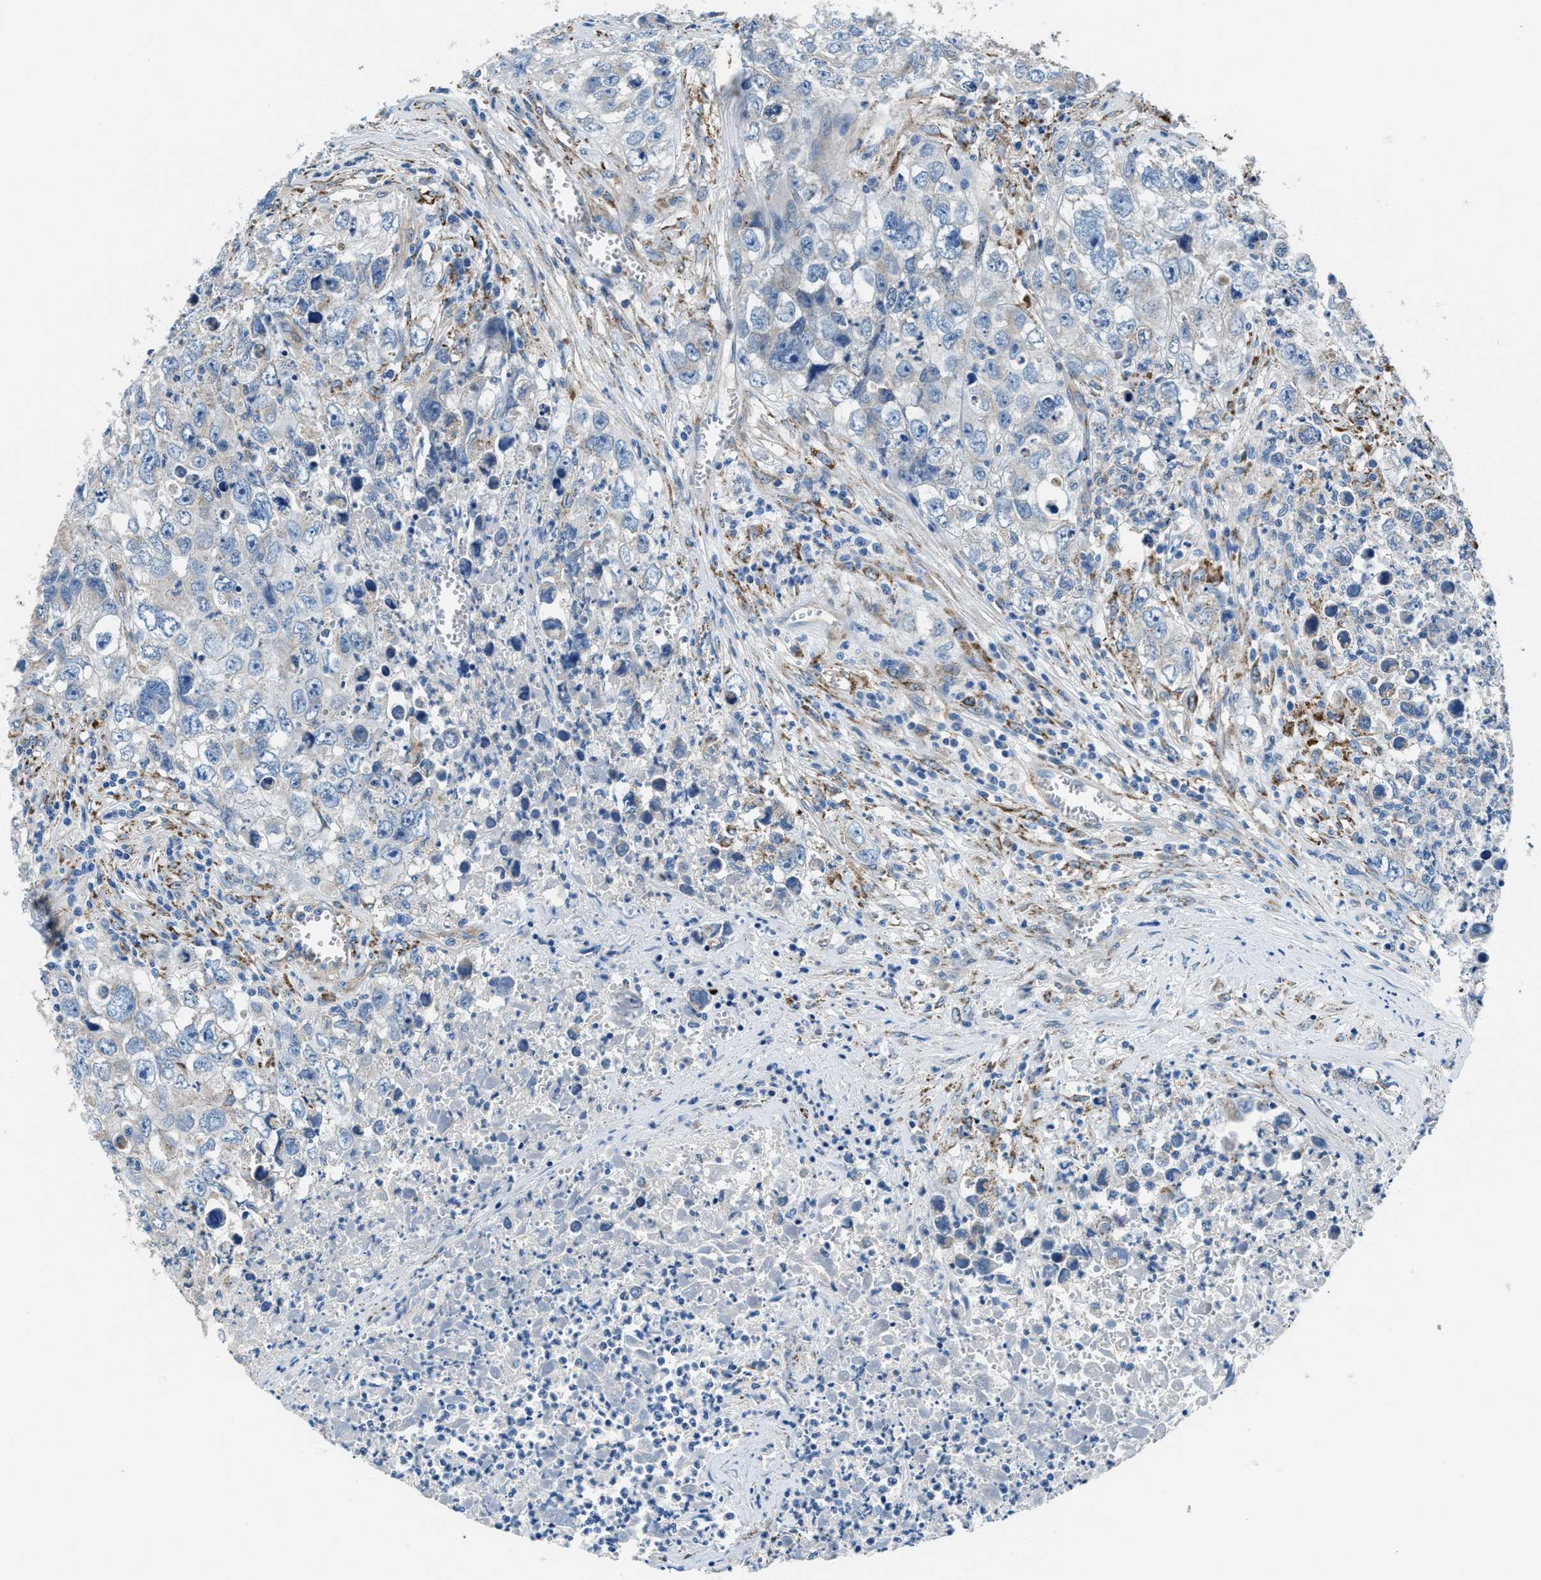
{"staining": {"intensity": "negative", "quantity": "none", "location": "none"}, "tissue": "testis cancer", "cell_type": "Tumor cells", "image_type": "cancer", "snomed": [{"axis": "morphology", "description": "Seminoma, NOS"}, {"axis": "morphology", "description": "Carcinoma, Embryonal, NOS"}, {"axis": "topography", "description": "Testis"}], "caption": "An immunohistochemistry photomicrograph of testis cancer is shown. There is no staining in tumor cells of testis cancer.", "gene": "PRTFDC1", "patient": {"sex": "male", "age": 43}}